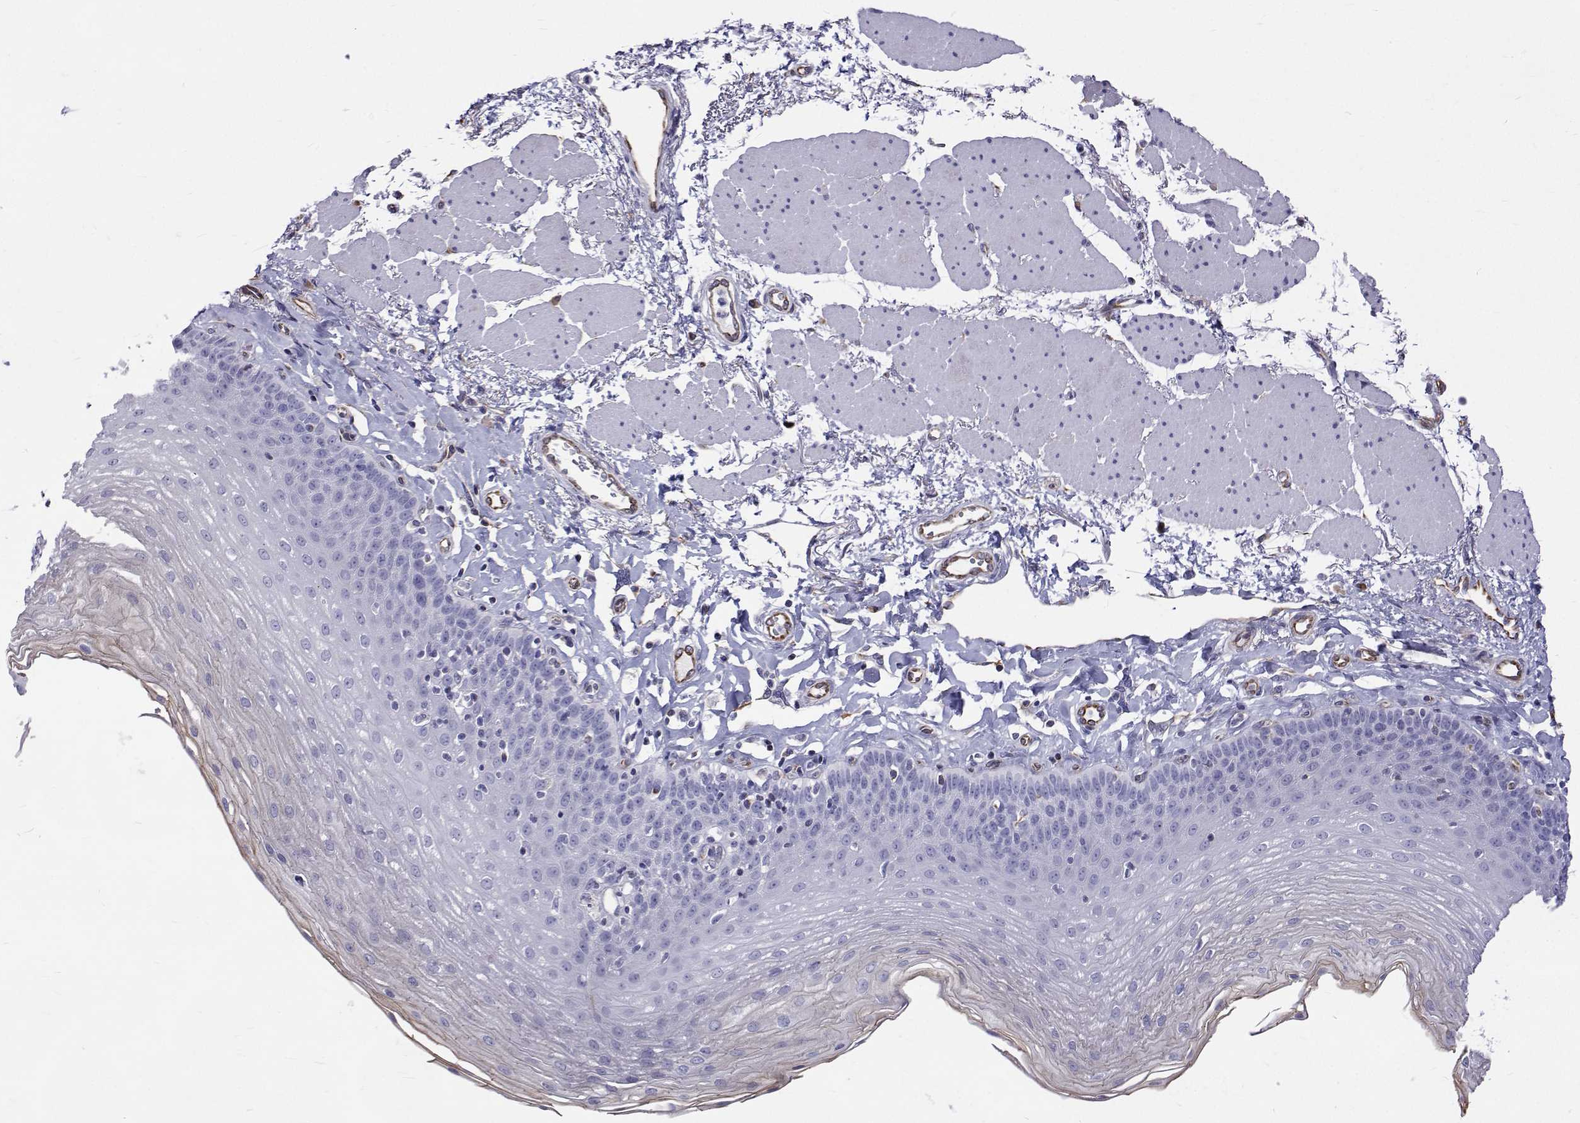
{"staining": {"intensity": "negative", "quantity": "none", "location": "none"}, "tissue": "esophagus", "cell_type": "Squamous epithelial cells", "image_type": "normal", "snomed": [{"axis": "morphology", "description": "Normal tissue, NOS"}, {"axis": "topography", "description": "Esophagus"}], "caption": "Squamous epithelial cells show no significant protein staining in unremarkable esophagus.", "gene": "OPRPN", "patient": {"sex": "female", "age": 81}}